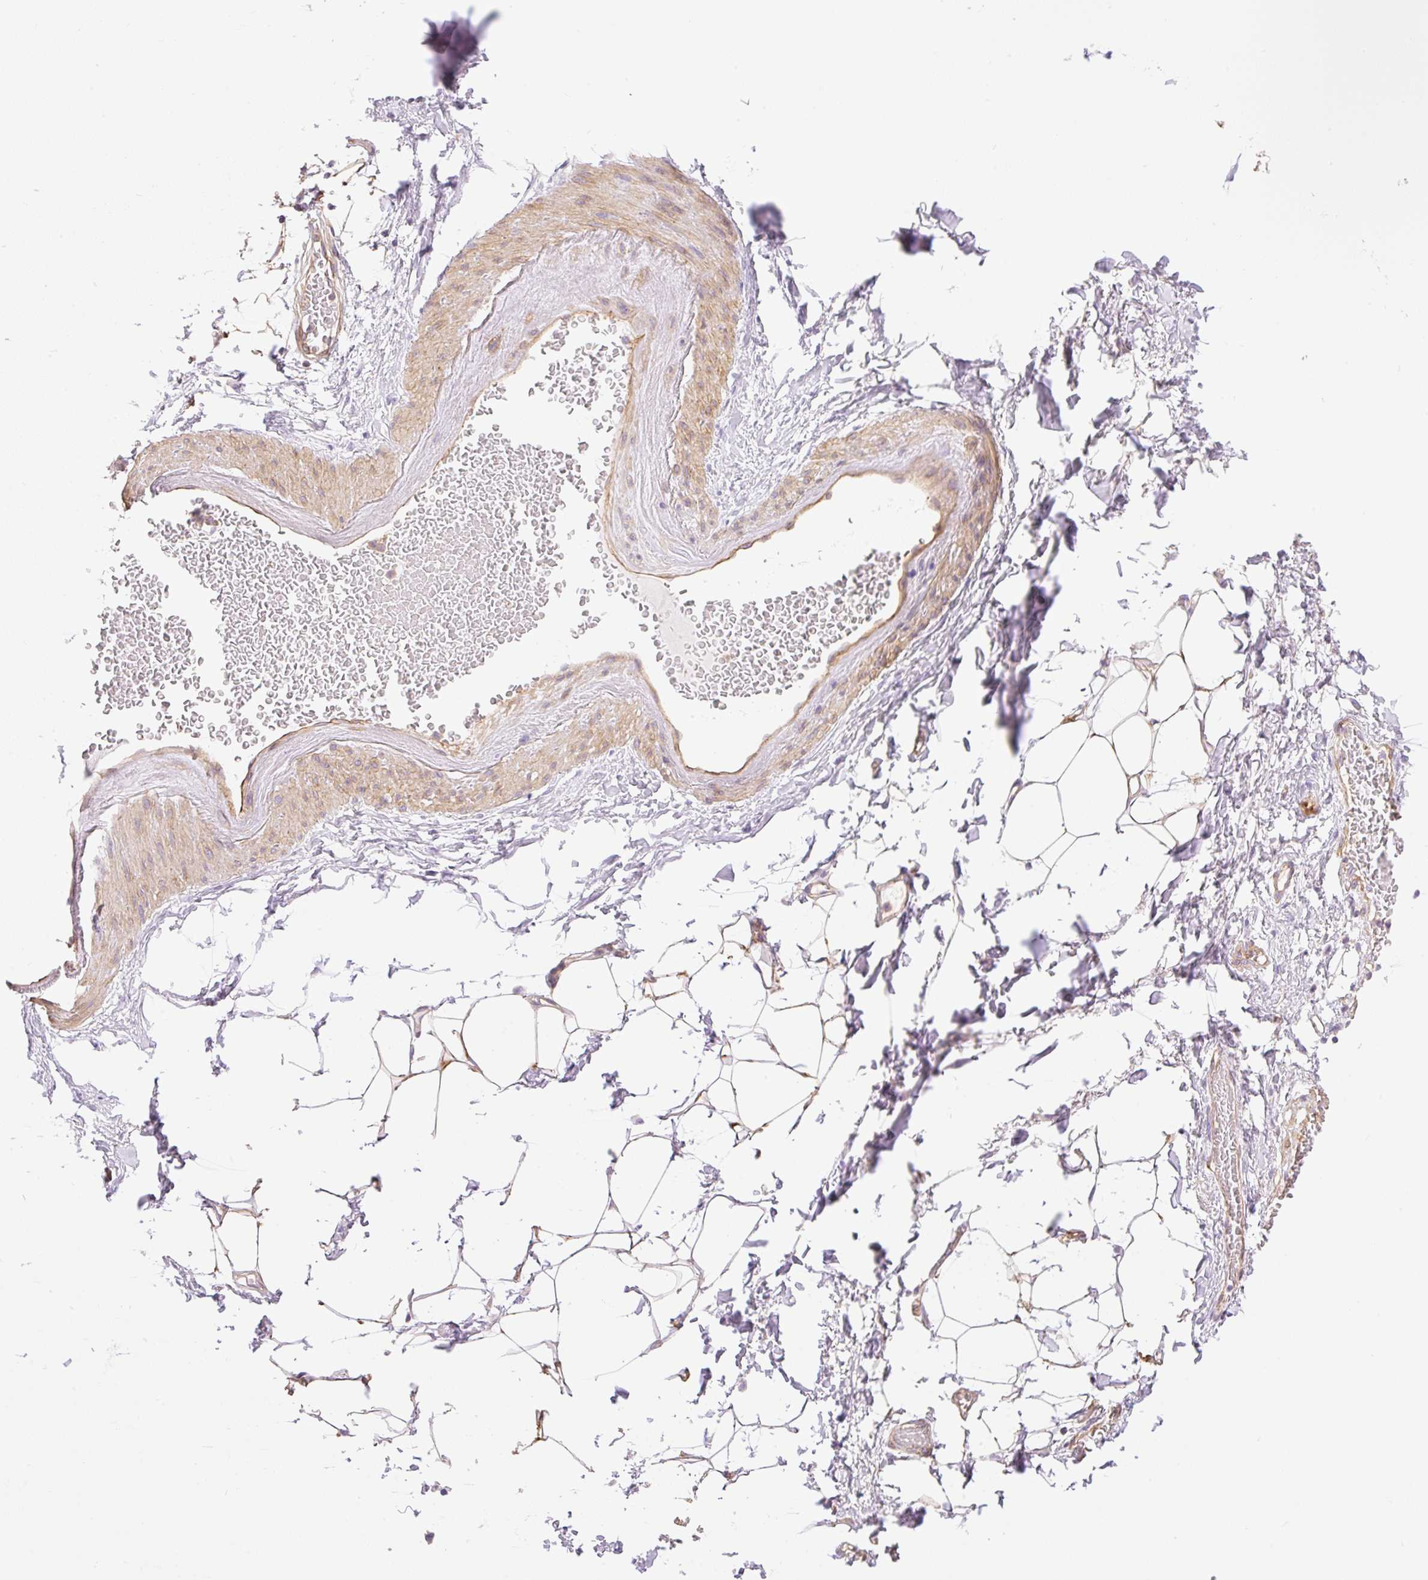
{"staining": {"intensity": "moderate", "quantity": ">75%", "location": "cytoplasmic/membranous"}, "tissue": "adipose tissue", "cell_type": "Adipocytes", "image_type": "normal", "snomed": [{"axis": "morphology", "description": "Normal tissue, NOS"}, {"axis": "topography", "description": "Vagina"}, {"axis": "topography", "description": "Peripheral nerve tissue"}], "caption": "Brown immunohistochemical staining in unremarkable human adipose tissue shows moderate cytoplasmic/membranous positivity in approximately >75% of adipocytes. The staining was performed using DAB, with brown indicating positive protein expression. Nuclei are stained blue with hematoxylin.", "gene": "EHD1", "patient": {"sex": "female", "age": 71}}